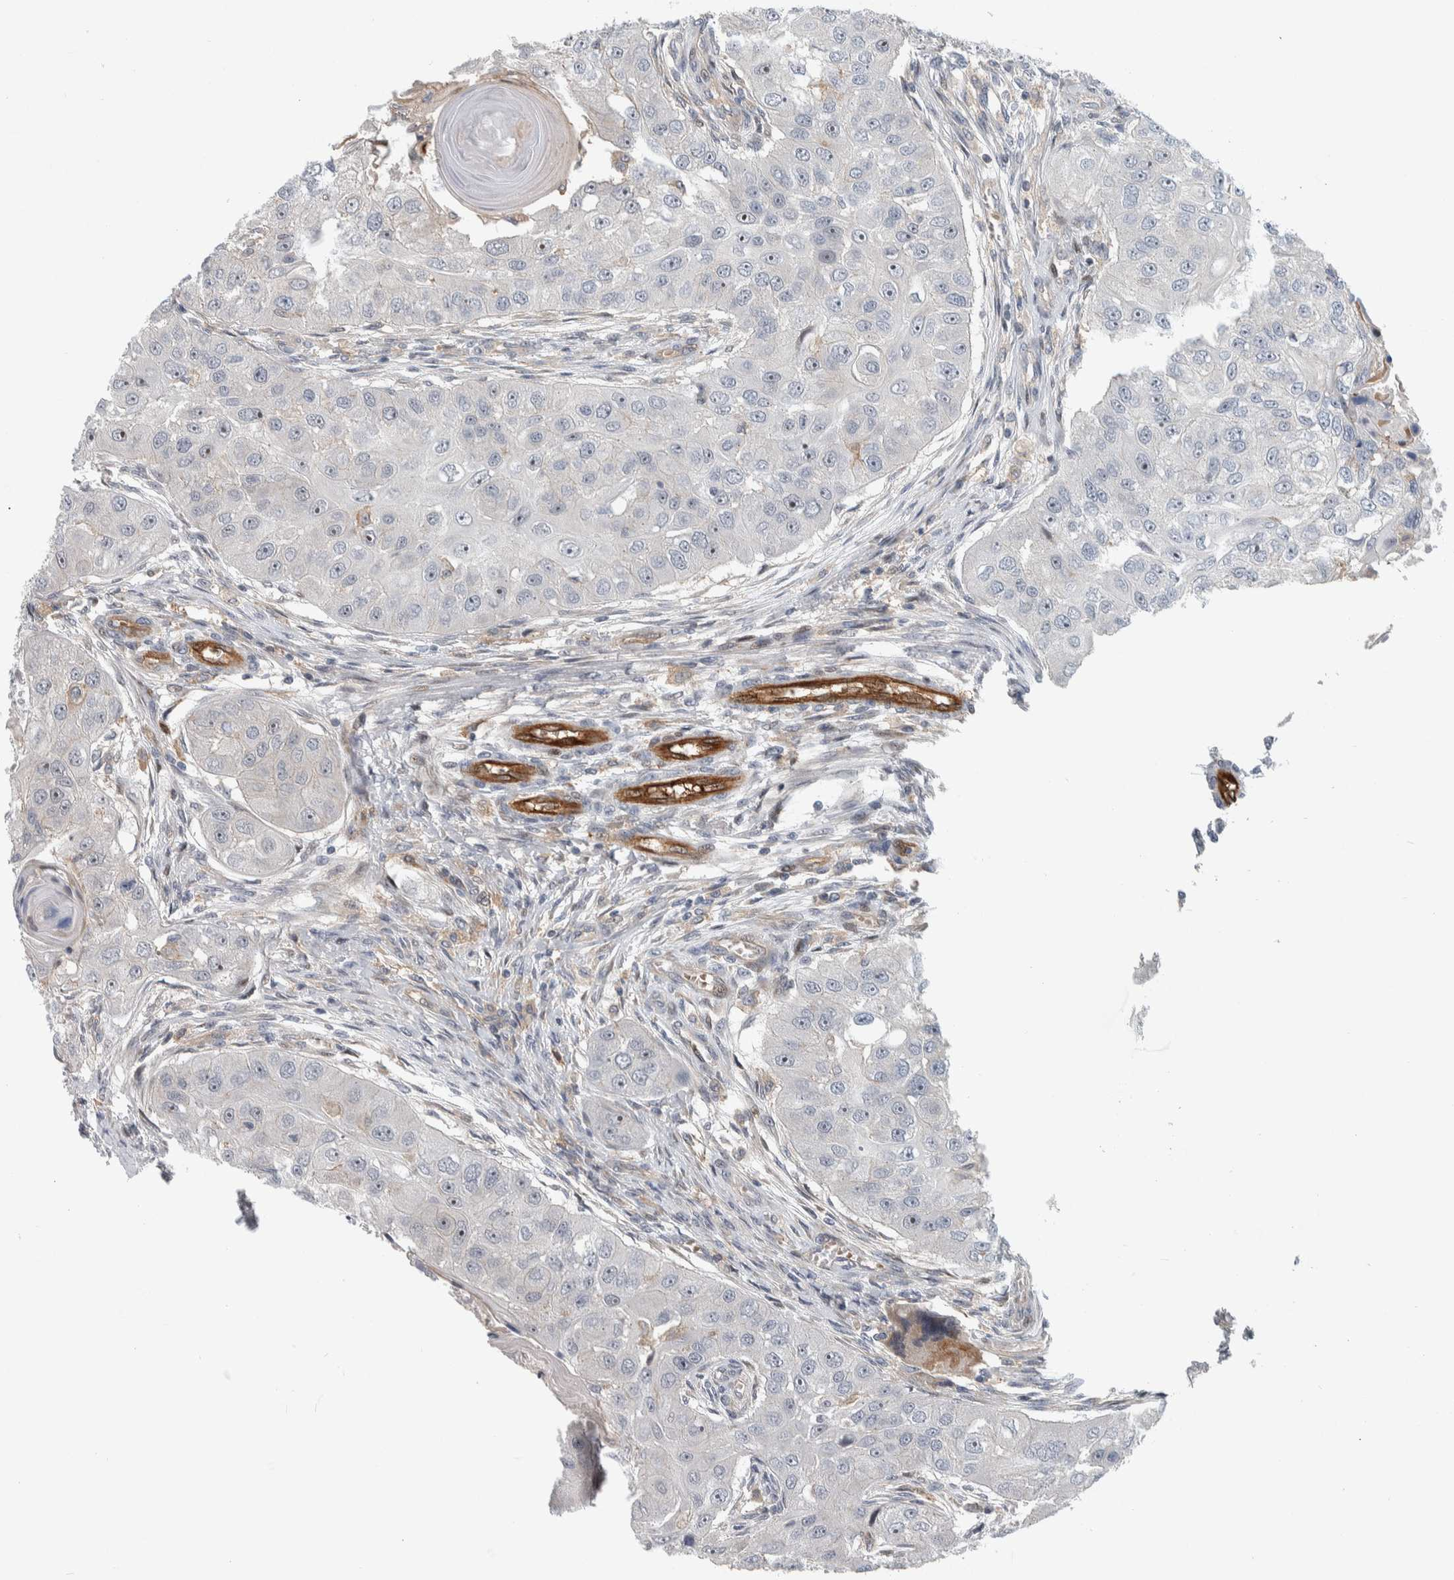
{"staining": {"intensity": "moderate", "quantity": "<25%", "location": "nuclear"}, "tissue": "head and neck cancer", "cell_type": "Tumor cells", "image_type": "cancer", "snomed": [{"axis": "morphology", "description": "Normal tissue, NOS"}, {"axis": "morphology", "description": "Squamous cell carcinoma, NOS"}, {"axis": "topography", "description": "Skeletal muscle"}, {"axis": "topography", "description": "Head-Neck"}], "caption": "Human head and neck cancer (squamous cell carcinoma) stained with a brown dye reveals moderate nuclear positive positivity in approximately <25% of tumor cells.", "gene": "MSL1", "patient": {"sex": "male", "age": 51}}